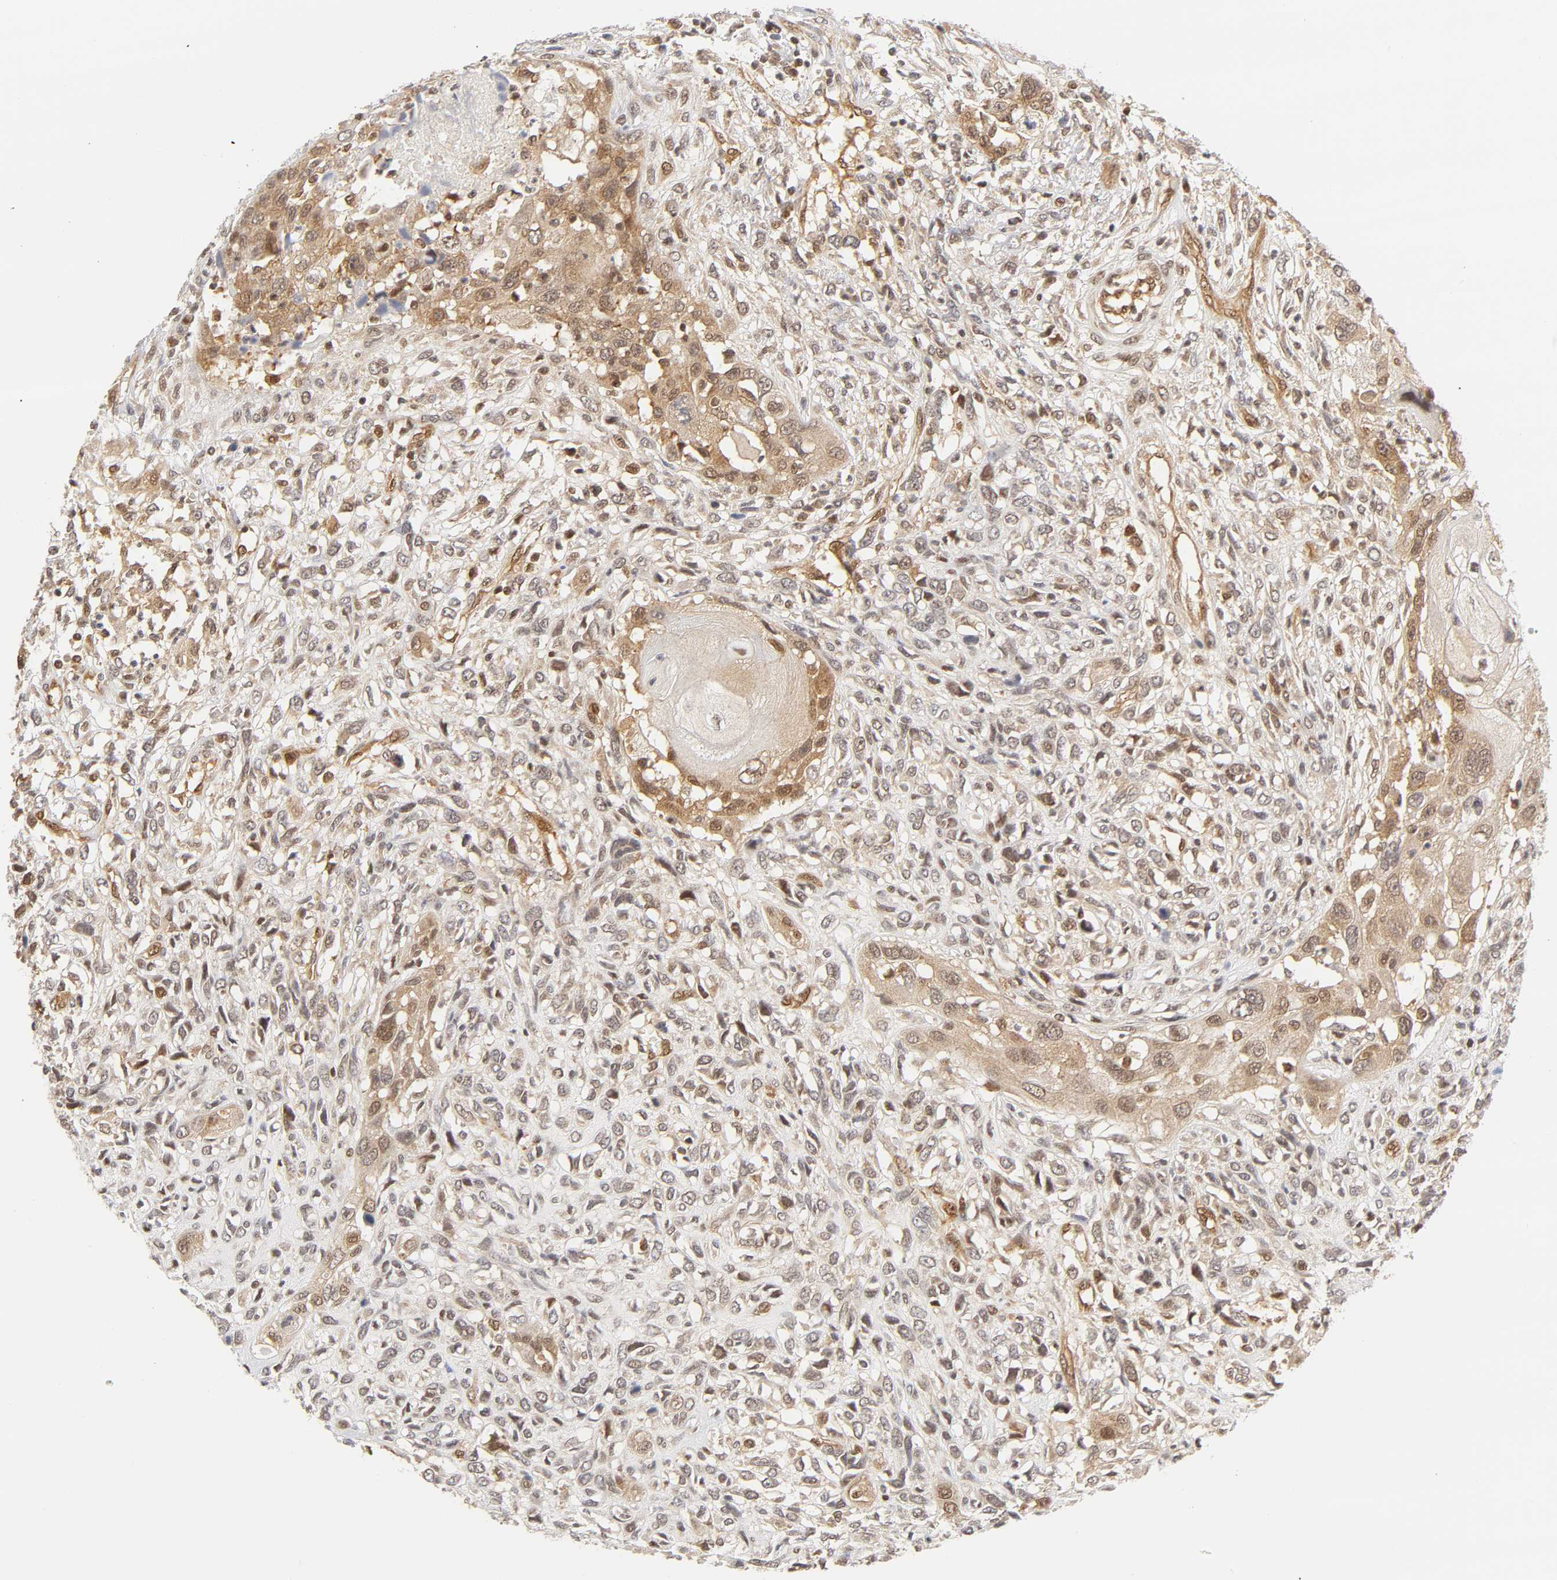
{"staining": {"intensity": "weak", "quantity": ">75%", "location": "cytoplasmic/membranous,nuclear"}, "tissue": "head and neck cancer", "cell_type": "Tumor cells", "image_type": "cancer", "snomed": [{"axis": "morphology", "description": "Neoplasm, malignant, NOS"}, {"axis": "topography", "description": "Salivary gland"}, {"axis": "topography", "description": "Head-Neck"}], "caption": "This is an image of immunohistochemistry staining of head and neck cancer (malignant neoplasm), which shows weak expression in the cytoplasmic/membranous and nuclear of tumor cells.", "gene": "CDC37", "patient": {"sex": "male", "age": 43}}